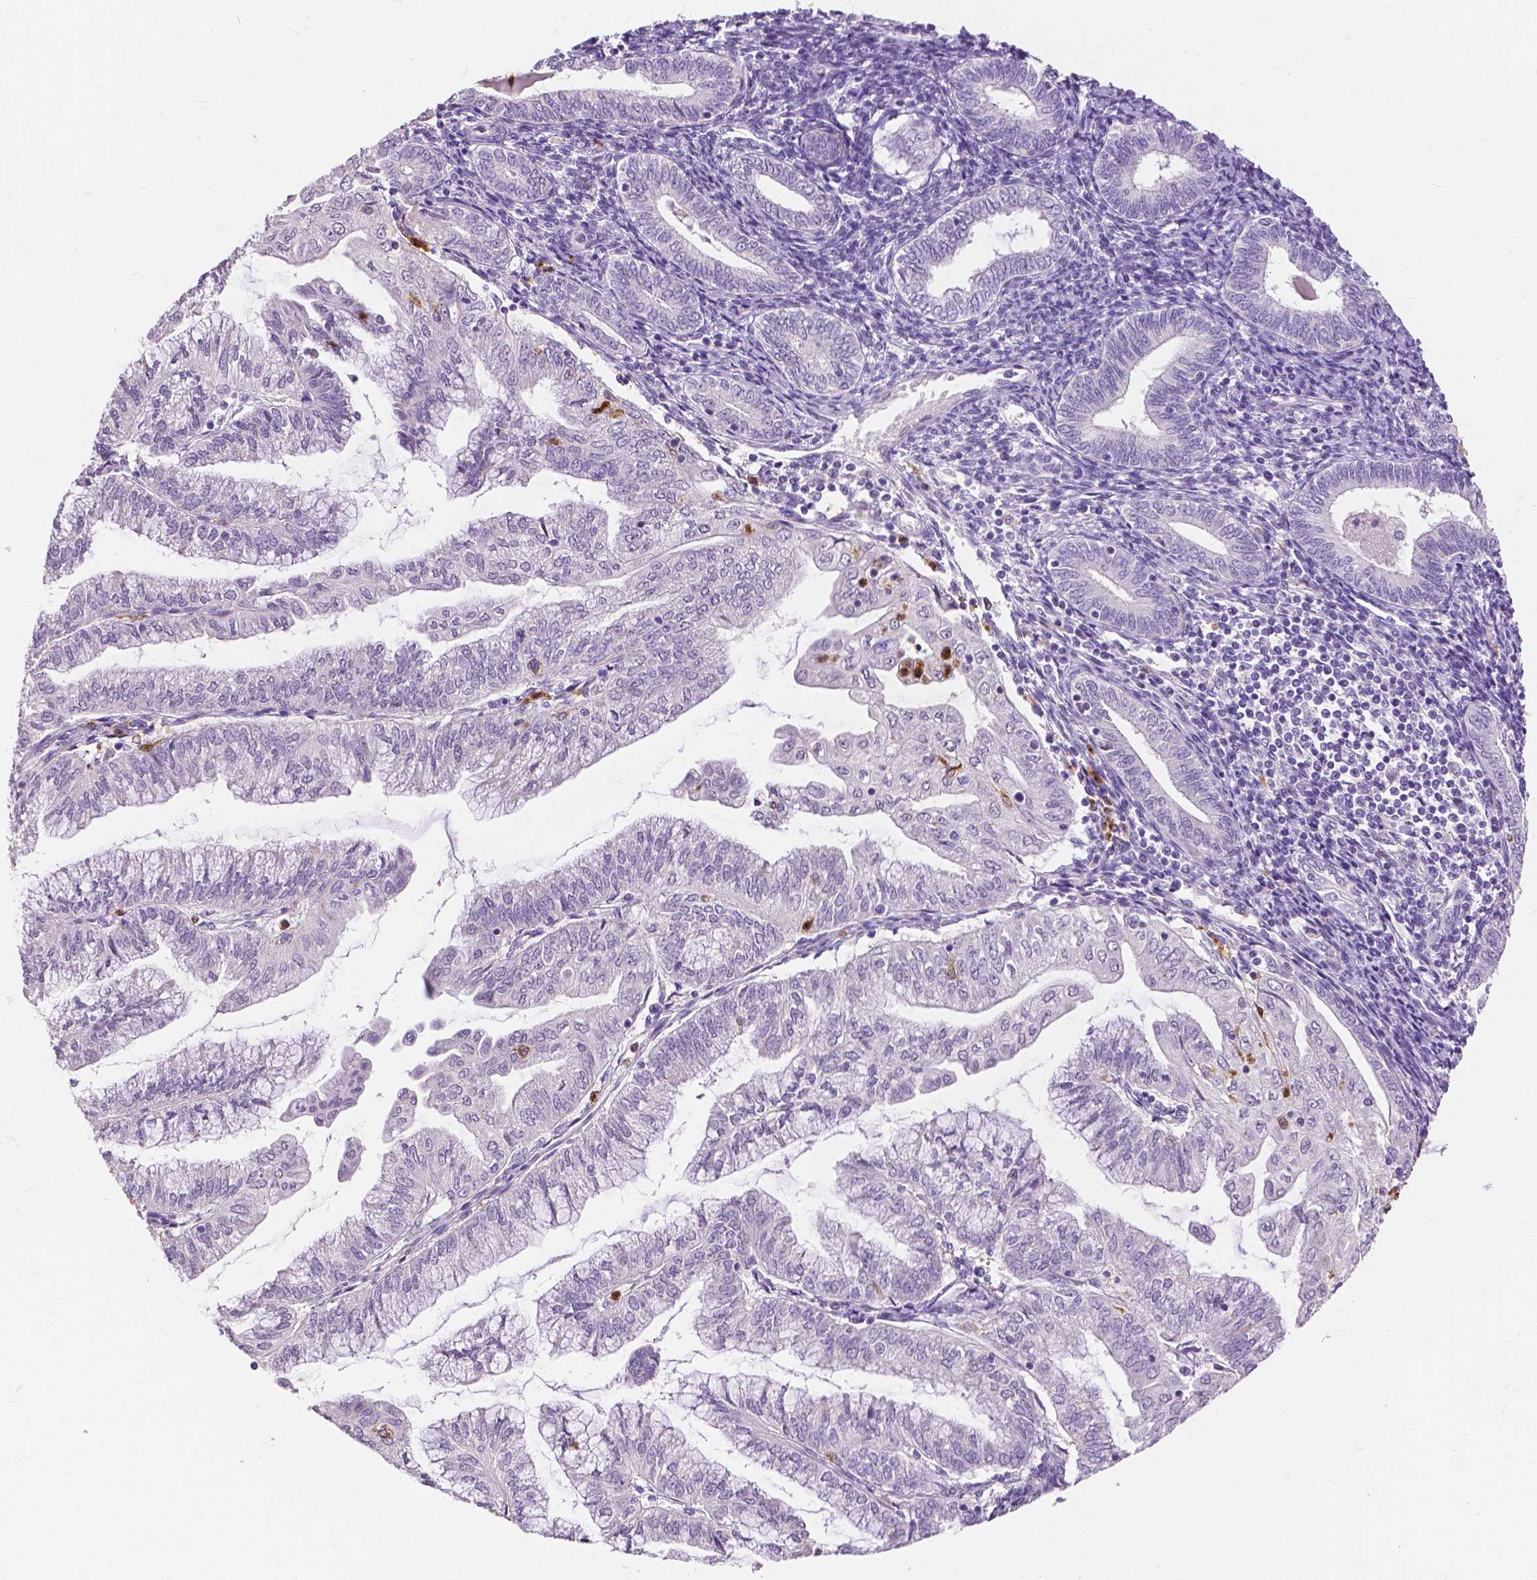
{"staining": {"intensity": "negative", "quantity": "none", "location": "none"}, "tissue": "endometrial cancer", "cell_type": "Tumor cells", "image_type": "cancer", "snomed": [{"axis": "morphology", "description": "Adenocarcinoma, NOS"}, {"axis": "topography", "description": "Endometrium"}], "caption": "Immunohistochemical staining of endometrial cancer displays no significant expression in tumor cells.", "gene": "CXCR2", "patient": {"sex": "female", "age": 55}}